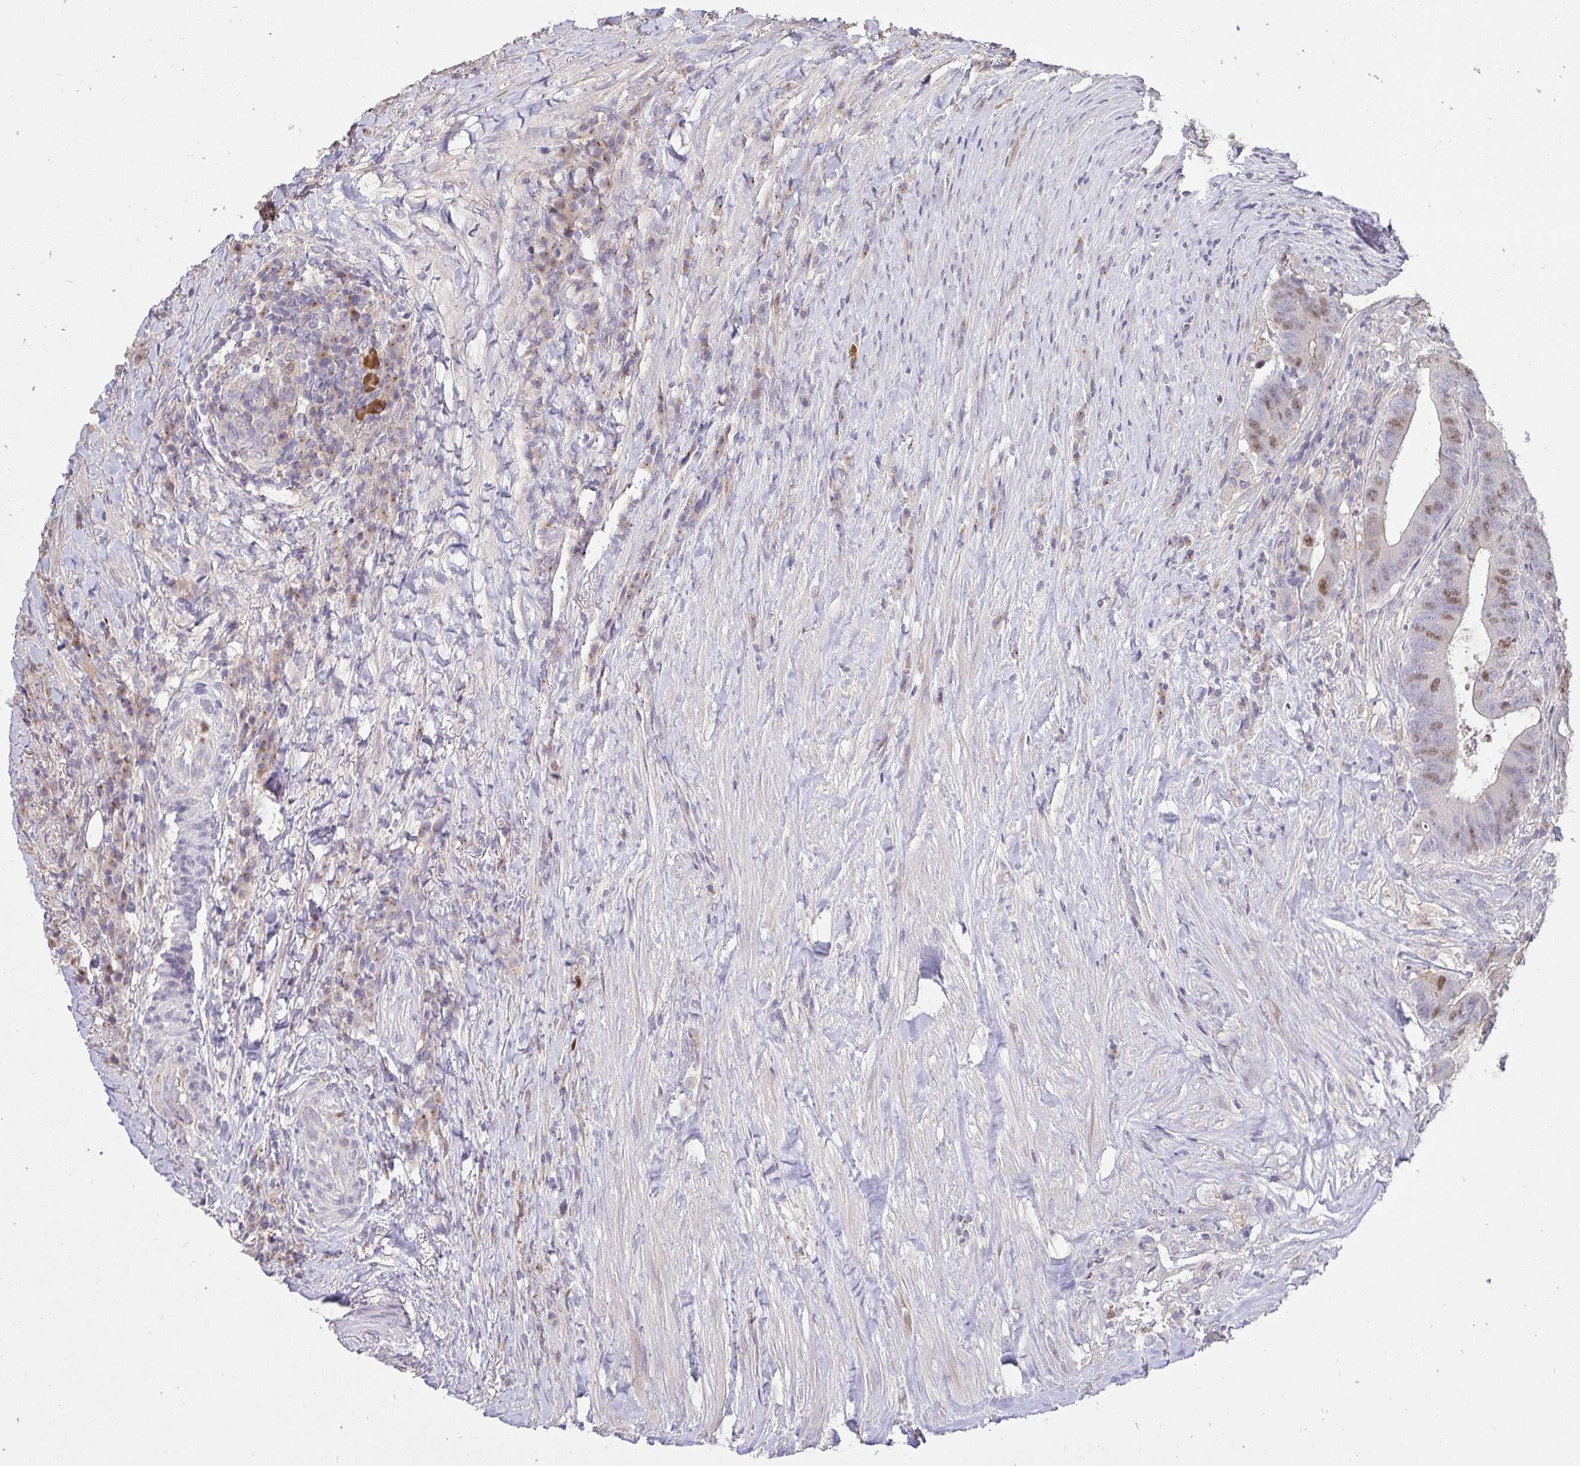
{"staining": {"intensity": "moderate", "quantity": "<25%", "location": "nuclear"}, "tissue": "colorectal cancer", "cell_type": "Tumor cells", "image_type": "cancer", "snomed": [{"axis": "morphology", "description": "Adenocarcinoma, NOS"}, {"axis": "topography", "description": "Colon"}], "caption": "The histopathology image shows immunohistochemical staining of adenocarcinoma (colorectal). There is moderate nuclear expression is appreciated in about <25% of tumor cells.", "gene": "ANLN", "patient": {"sex": "female", "age": 43}}